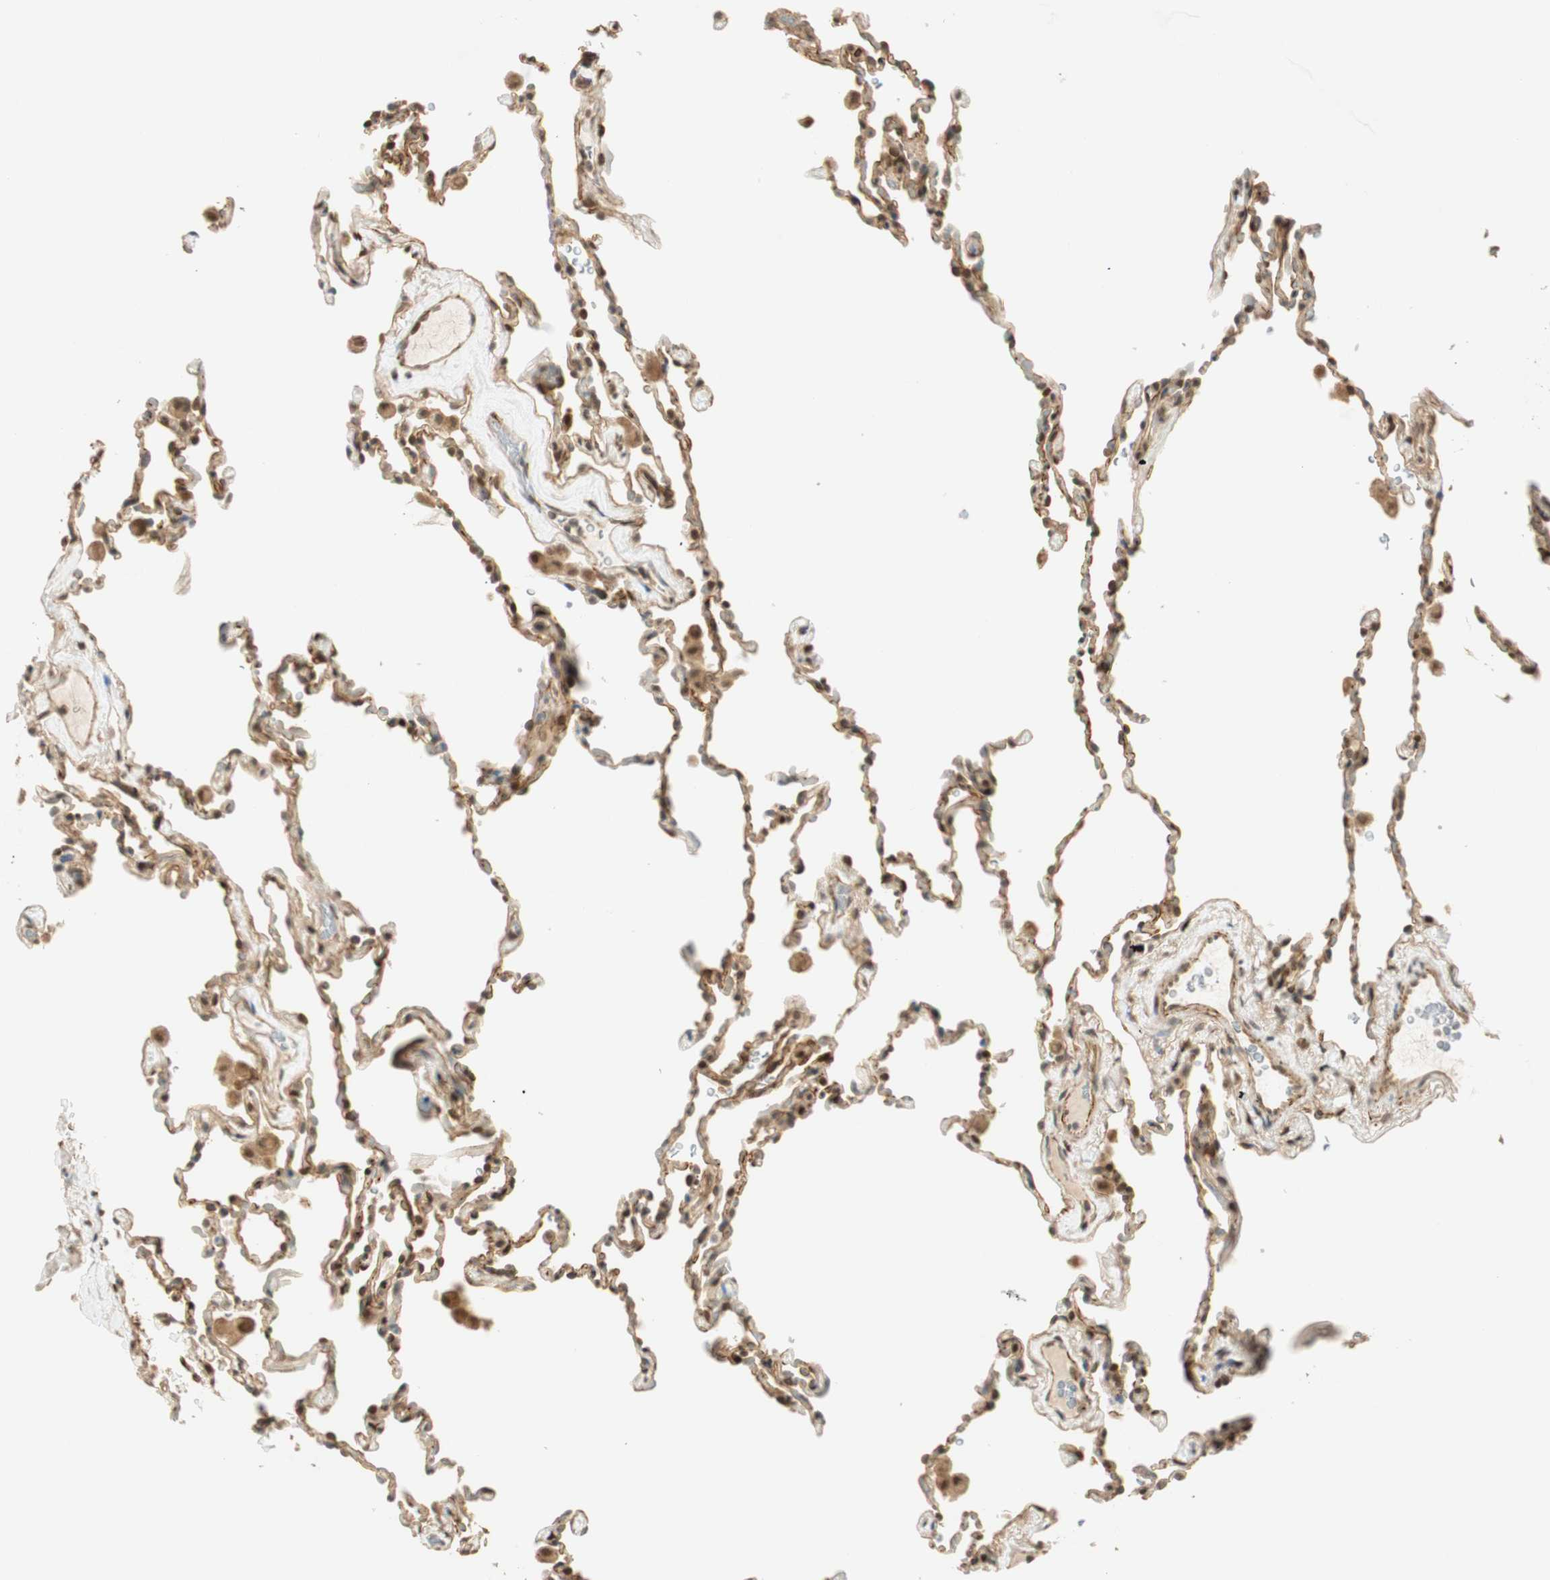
{"staining": {"intensity": "weak", "quantity": "25%-75%", "location": "cytoplasmic/membranous,nuclear"}, "tissue": "lung", "cell_type": "Alveolar cells", "image_type": "normal", "snomed": [{"axis": "morphology", "description": "Normal tissue, NOS"}, {"axis": "morphology", "description": "Soft tissue tumor metastatic"}, {"axis": "topography", "description": "Lung"}], "caption": "Lung stained for a protein (brown) reveals weak cytoplasmic/membranous,nuclear positive expression in approximately 25%-75% of alveolar cells.", "gene": "NES", "patient": {"sex": "male", "age": 59}}